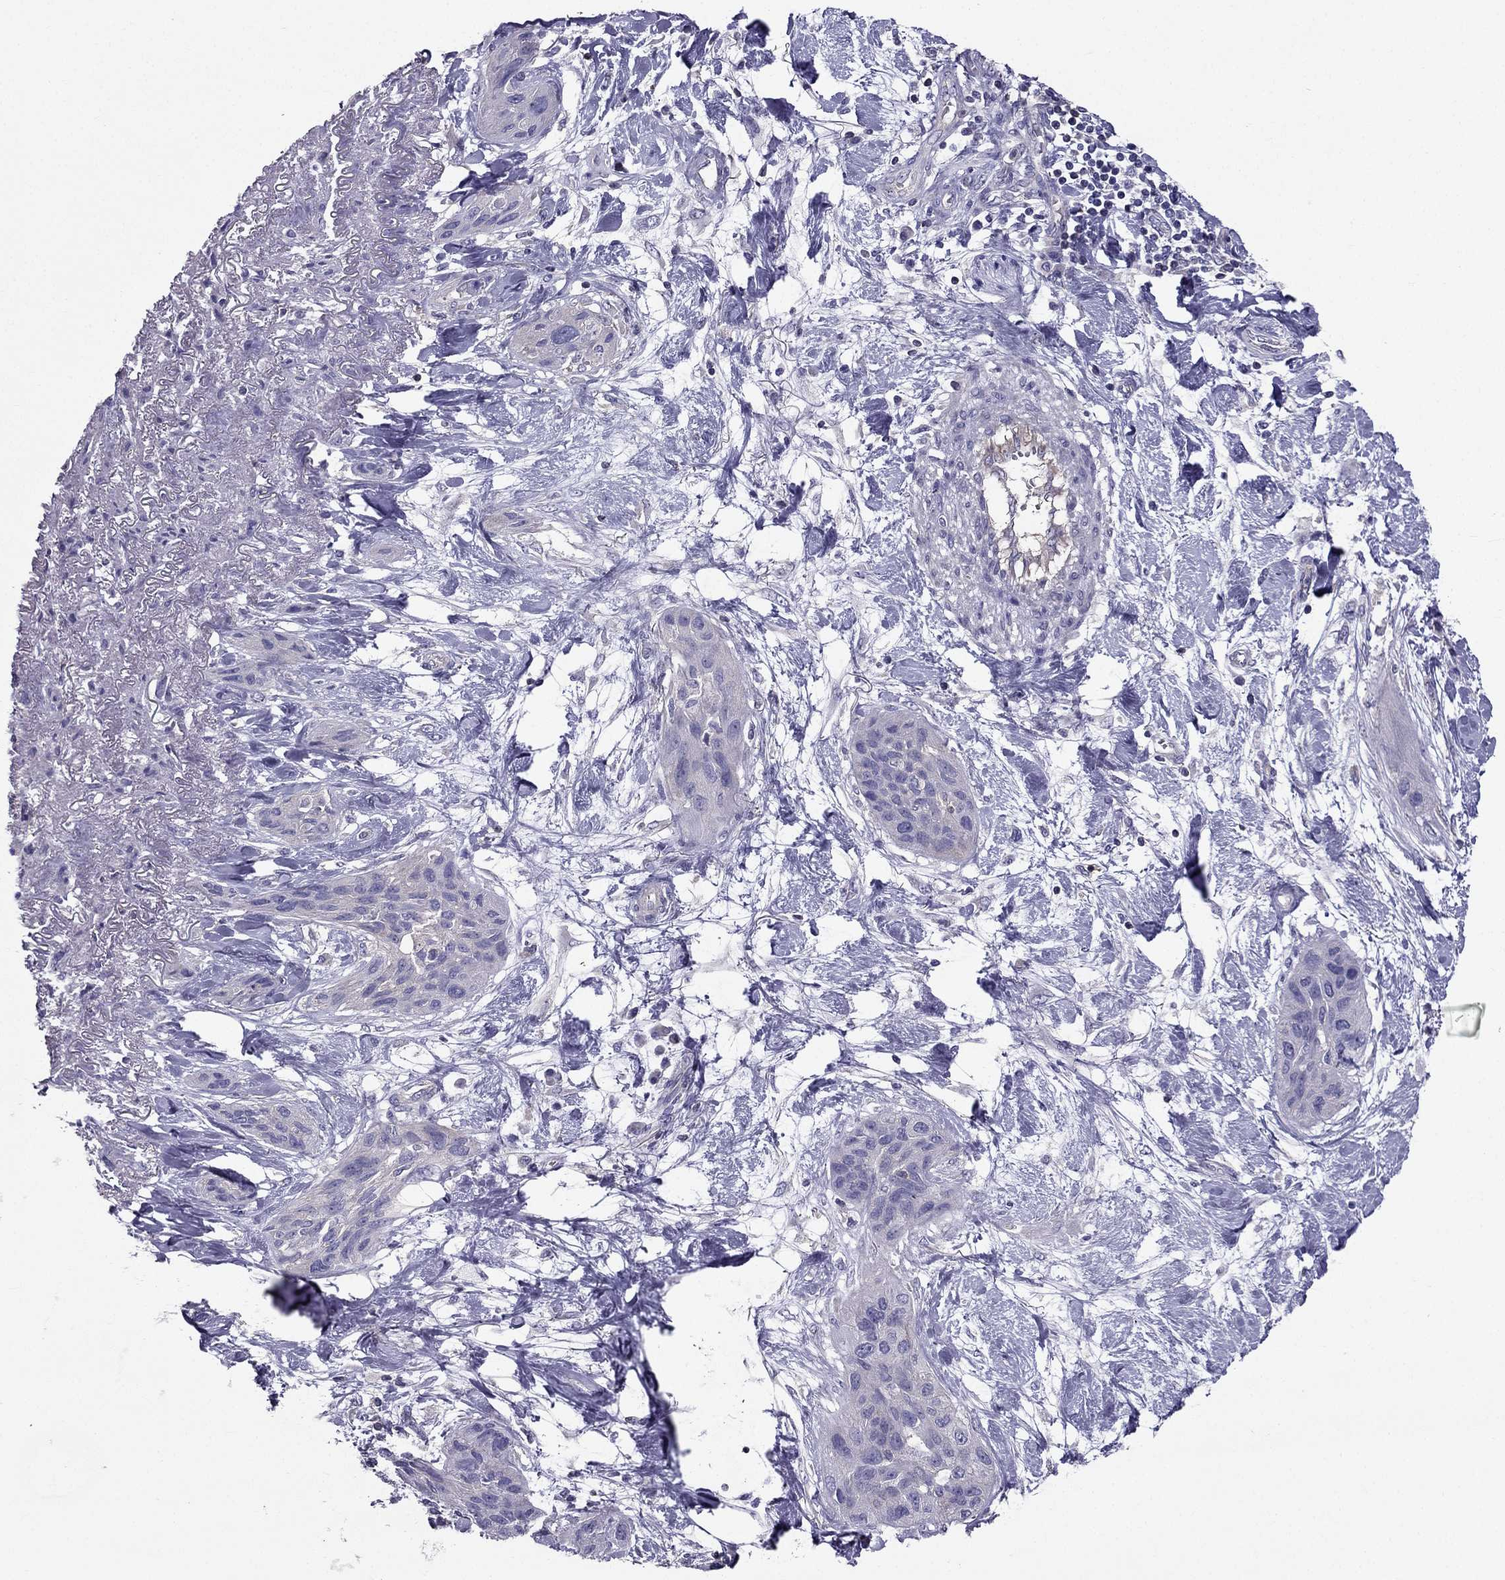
{"staining": {"intensity": "negative", "quantity": "none", "location": "none"}, "tissue": "lung cancer", "cell_type": "Tumor cells", "image_type": "cancer", "snomed": [{"axis": "morphology", "description": "Squamous cell carcinoma, NOS"}, {"axis": "topography", "description": "Lung"}], "caption": "A photomicrograph of human squamous cell carcinoma (lung) is negative for staining in tumor cells. The staining was performed using DAB to visualize the protein expression in brown, while the nuclei were stained in blue with hematoxylin (Magnification: 20x).", "gene": "AAK1", "patient": {"sex": "female", "age": 70}}